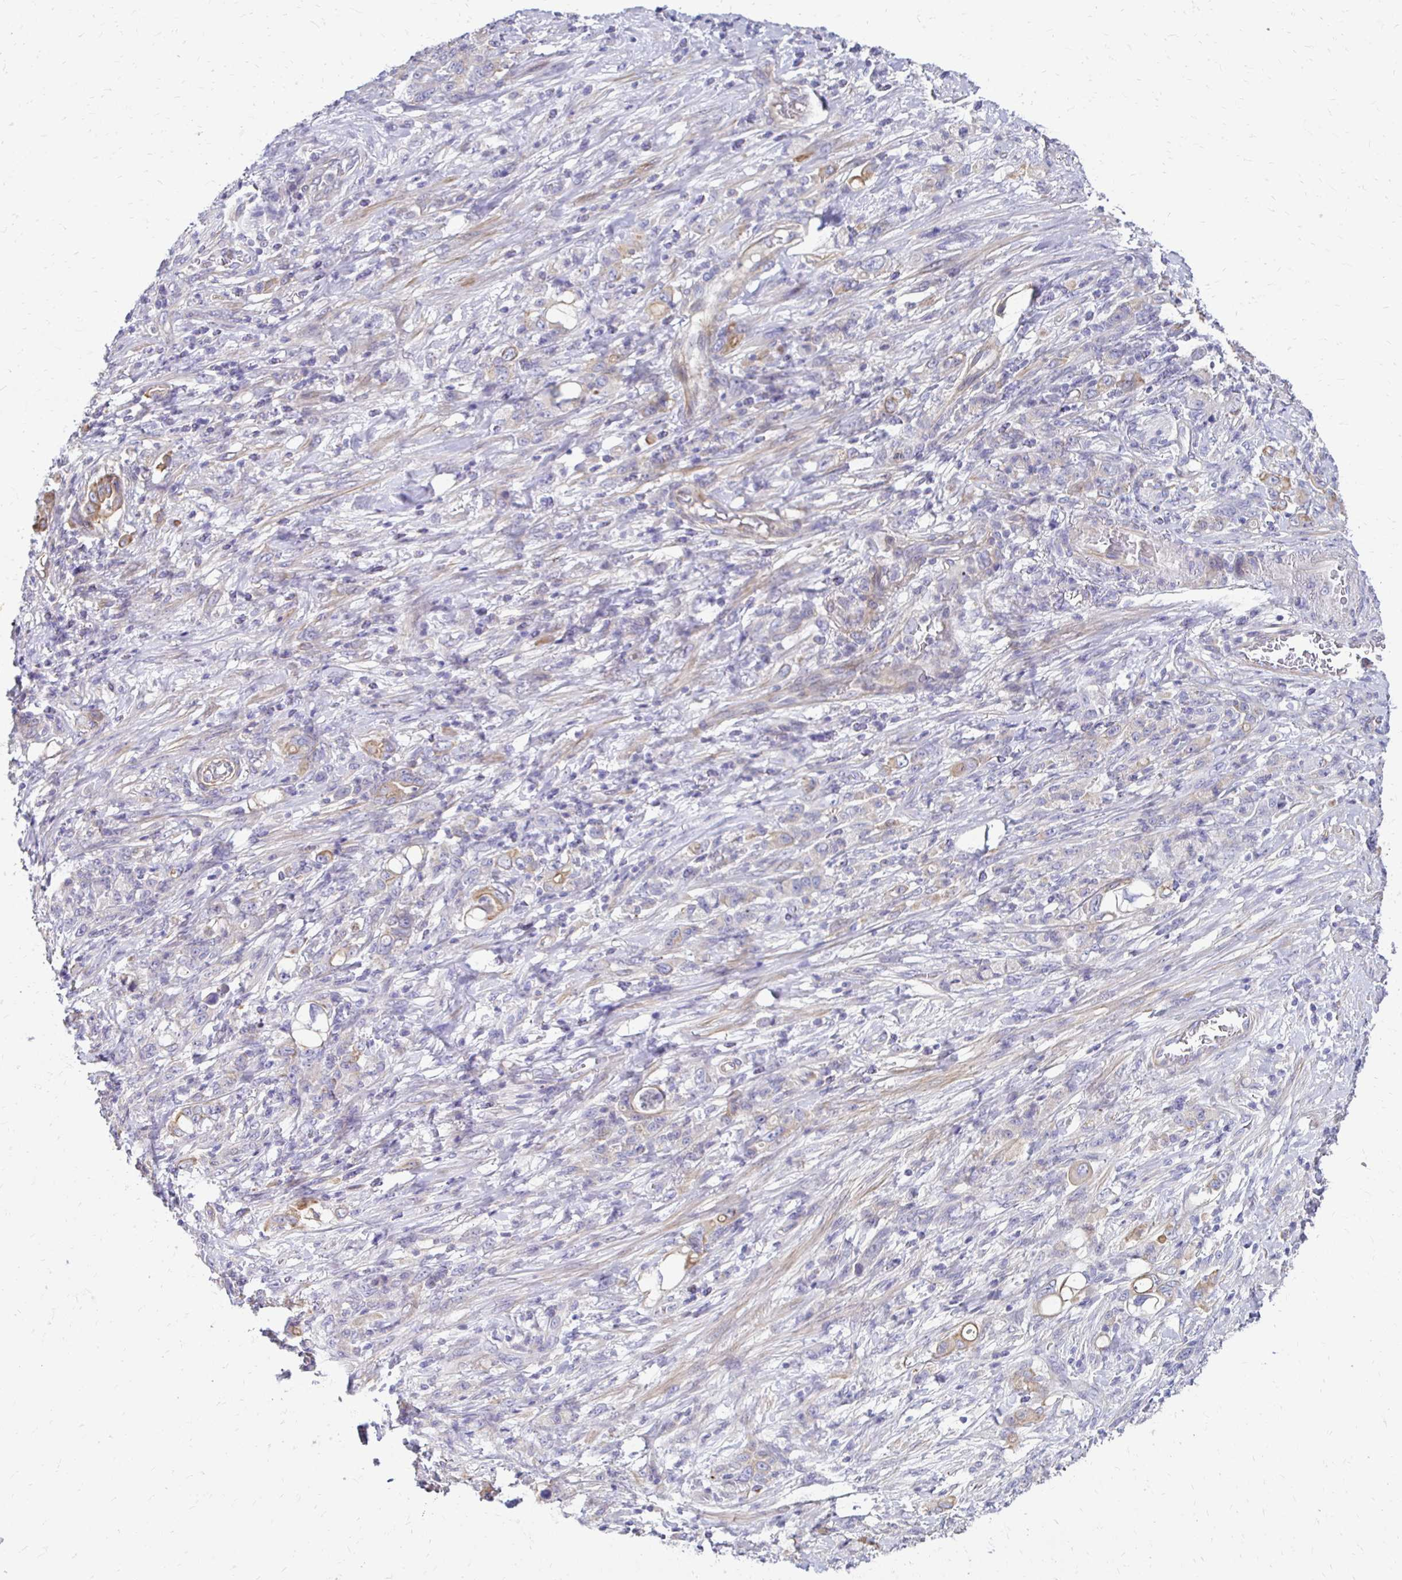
{"staining": {"intensity": "weak", "quantity": "<25%", "location": "cytoplasmic/membranous"}, "tissue": "stomach cancer", "cell_type": "Tumor cells", "image_type": "cancer", "snomed": [{"axis": "morphology", "description": "Adenocarcinoma, NOS"}, {"axis": "topography", "description": "Stomach"}], "caption": "Protein analysis of stomach adenocarcinoma exhibits no significant staining in tumor cells.", "gene": "AKAP6", "patient": {"sex": "female", "age": 79}}